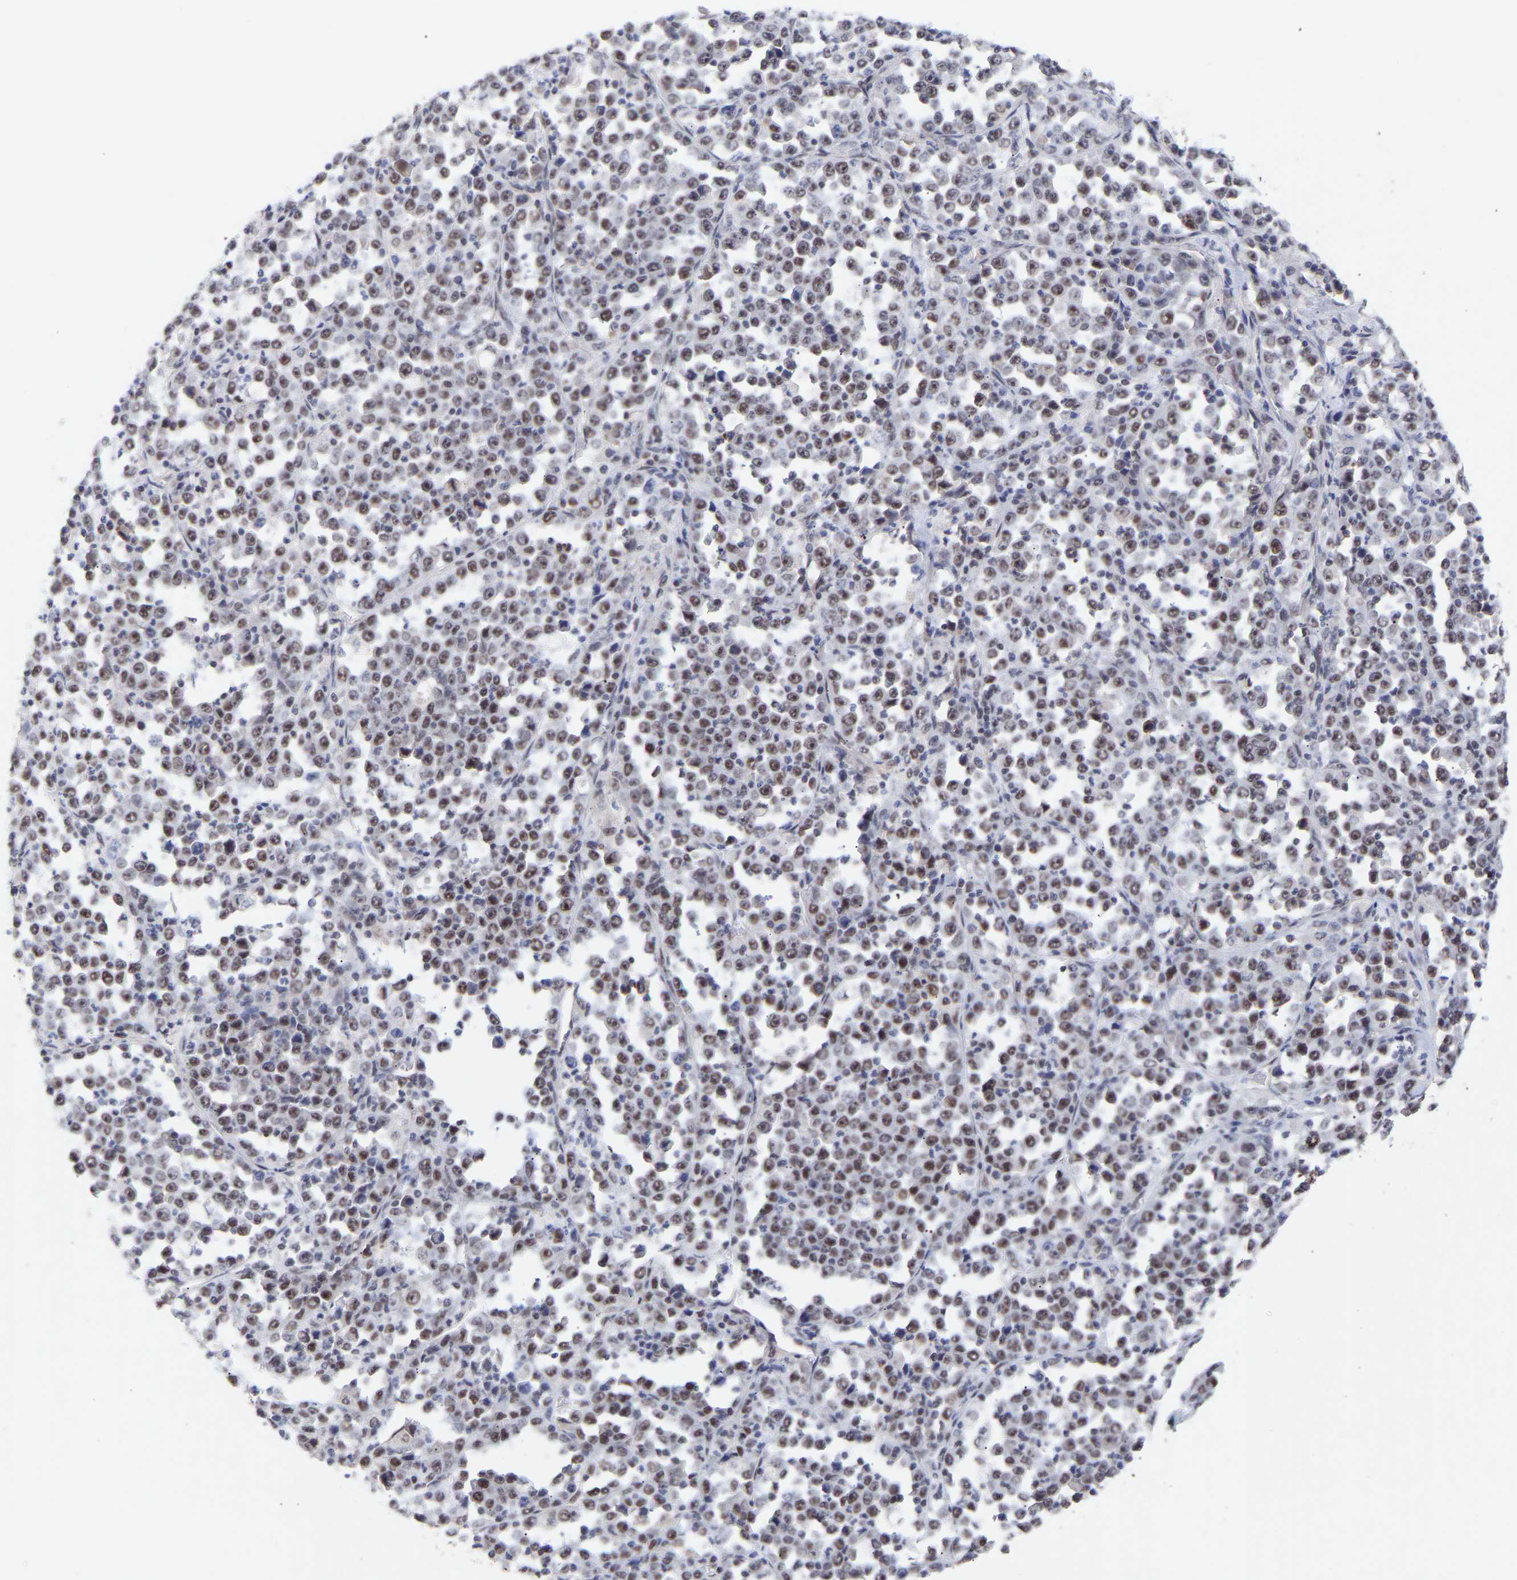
{"staining": {"intensity": "moderate", "quantity": ">75%", "location": "nuclear"}, "tissue": "stomach cancer", "cell_type": "Tumor cells", "image_type": "cancer", "snomed": [{"axis": "morphology", "description": "Normal tissue, NOS"}, {"axis": "morphology", "description": "Adenocarcinoma, NOS"}, {"axis": "topography", "description": "Stomach, upper"}, {"axis": "topography", "description": "Stomach"}], "caption": "Immunohistochemical staining of stomach cancer exhibits medium levels of moderate nuclear expression in about >75% of tumor cells.", "gene": "RBM15", "patient": {"sex": "male", "age": 59}}